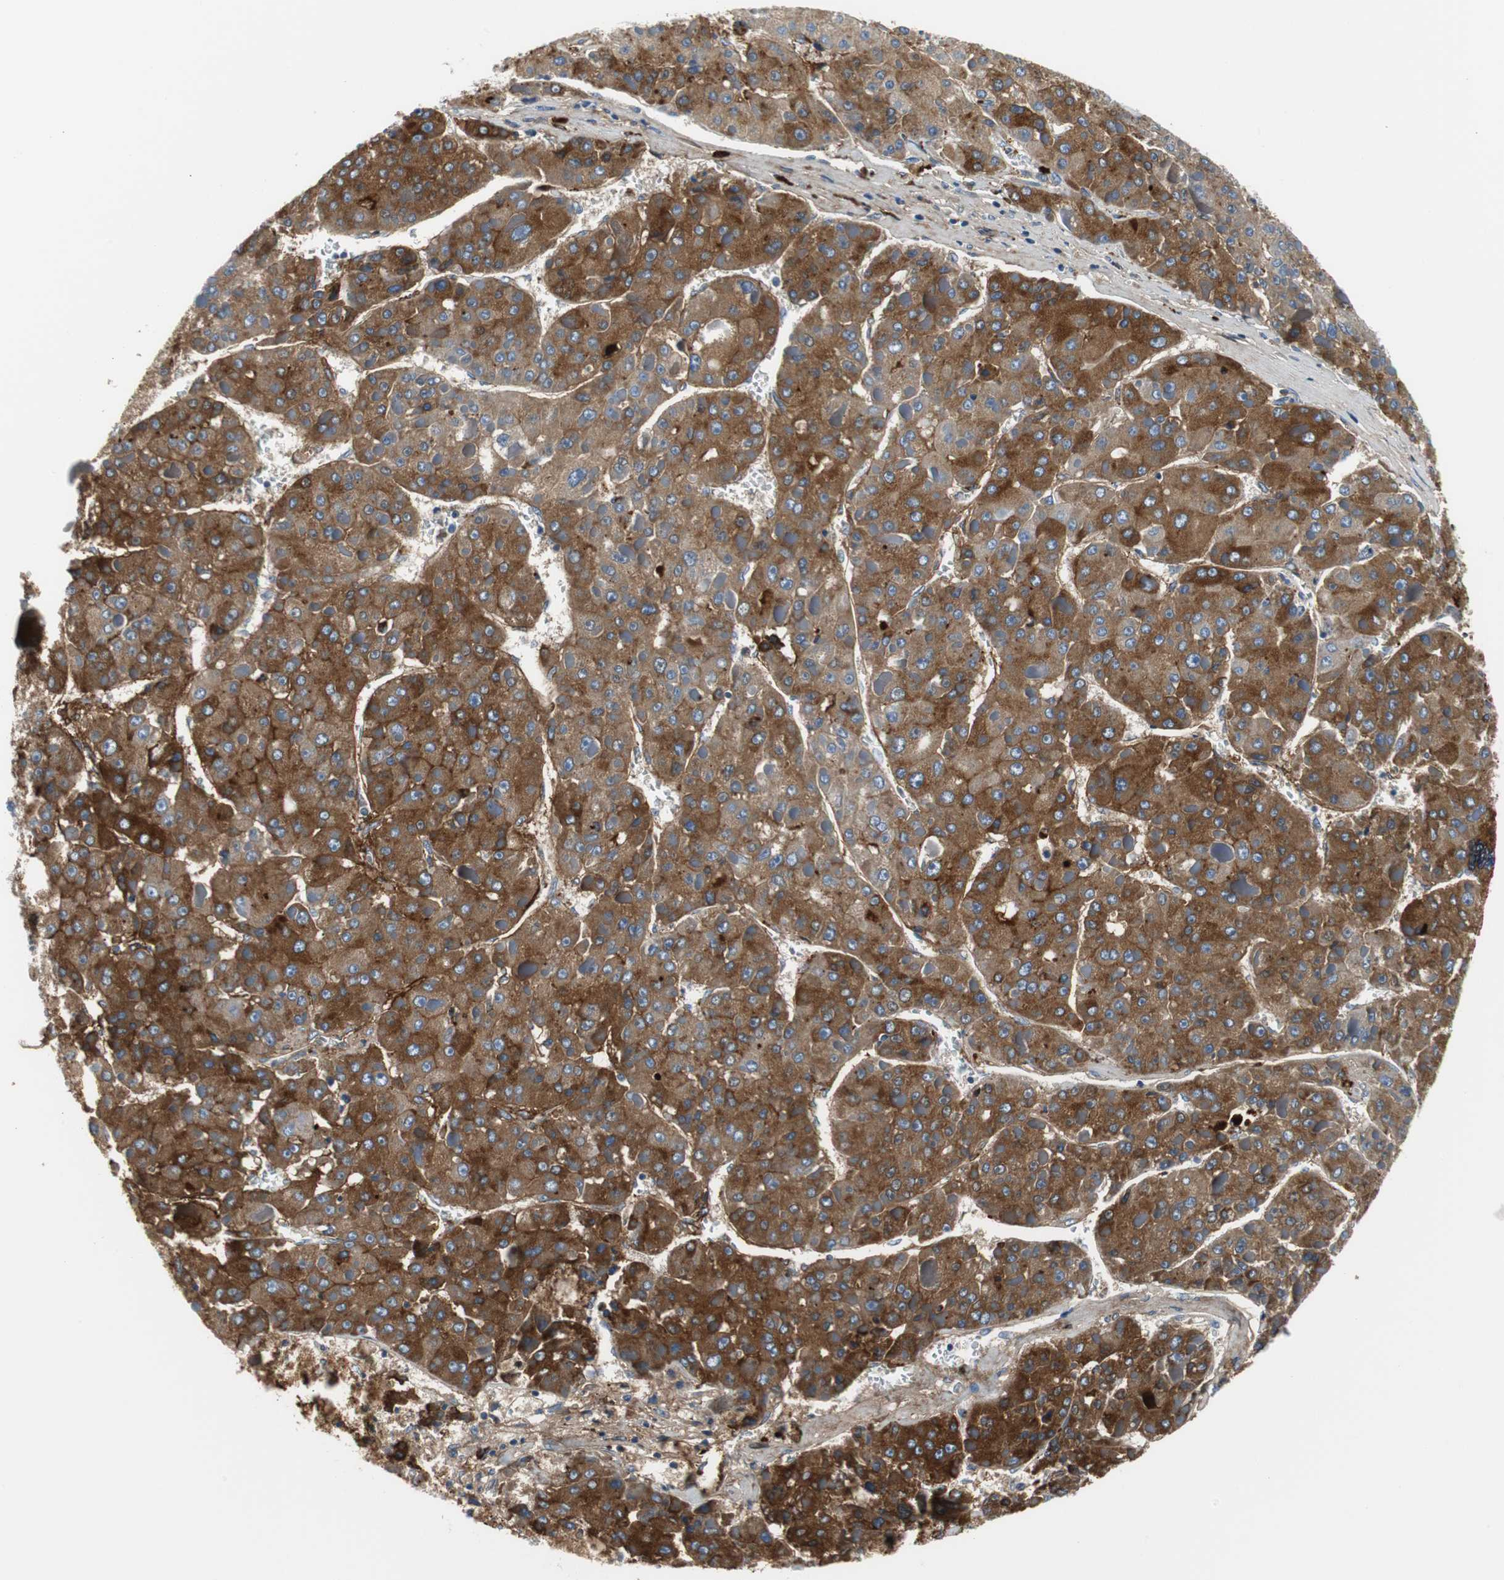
{"staining": {"intensity": "strong", "quantity": ">75%", "location": "cytoplasmic/membranous"}, "tissue": "liver cancer", "cell_type": "Tumor cells", "image_type": "cancer", "snomed": [{"axis": "morphology", "description": "Carcinoma, Hepatocellular, NOS"}, {"axis": "topography", "description": "Liver"}], "caption": "Liver cancer (hepatocellular carcinoma) stained with DAB (3,3'-diaminobenzidine) IHC demonstrates high levels of strong cytoplasmic/membranous positivity in approximately >75% of tumor cells. Using DAB (brown) and hematoxylin (blue) stains, captured at high magnification using brightfield microscopy.", "gene": "APCS", "patient": {"sex": "female", "age": 73}}